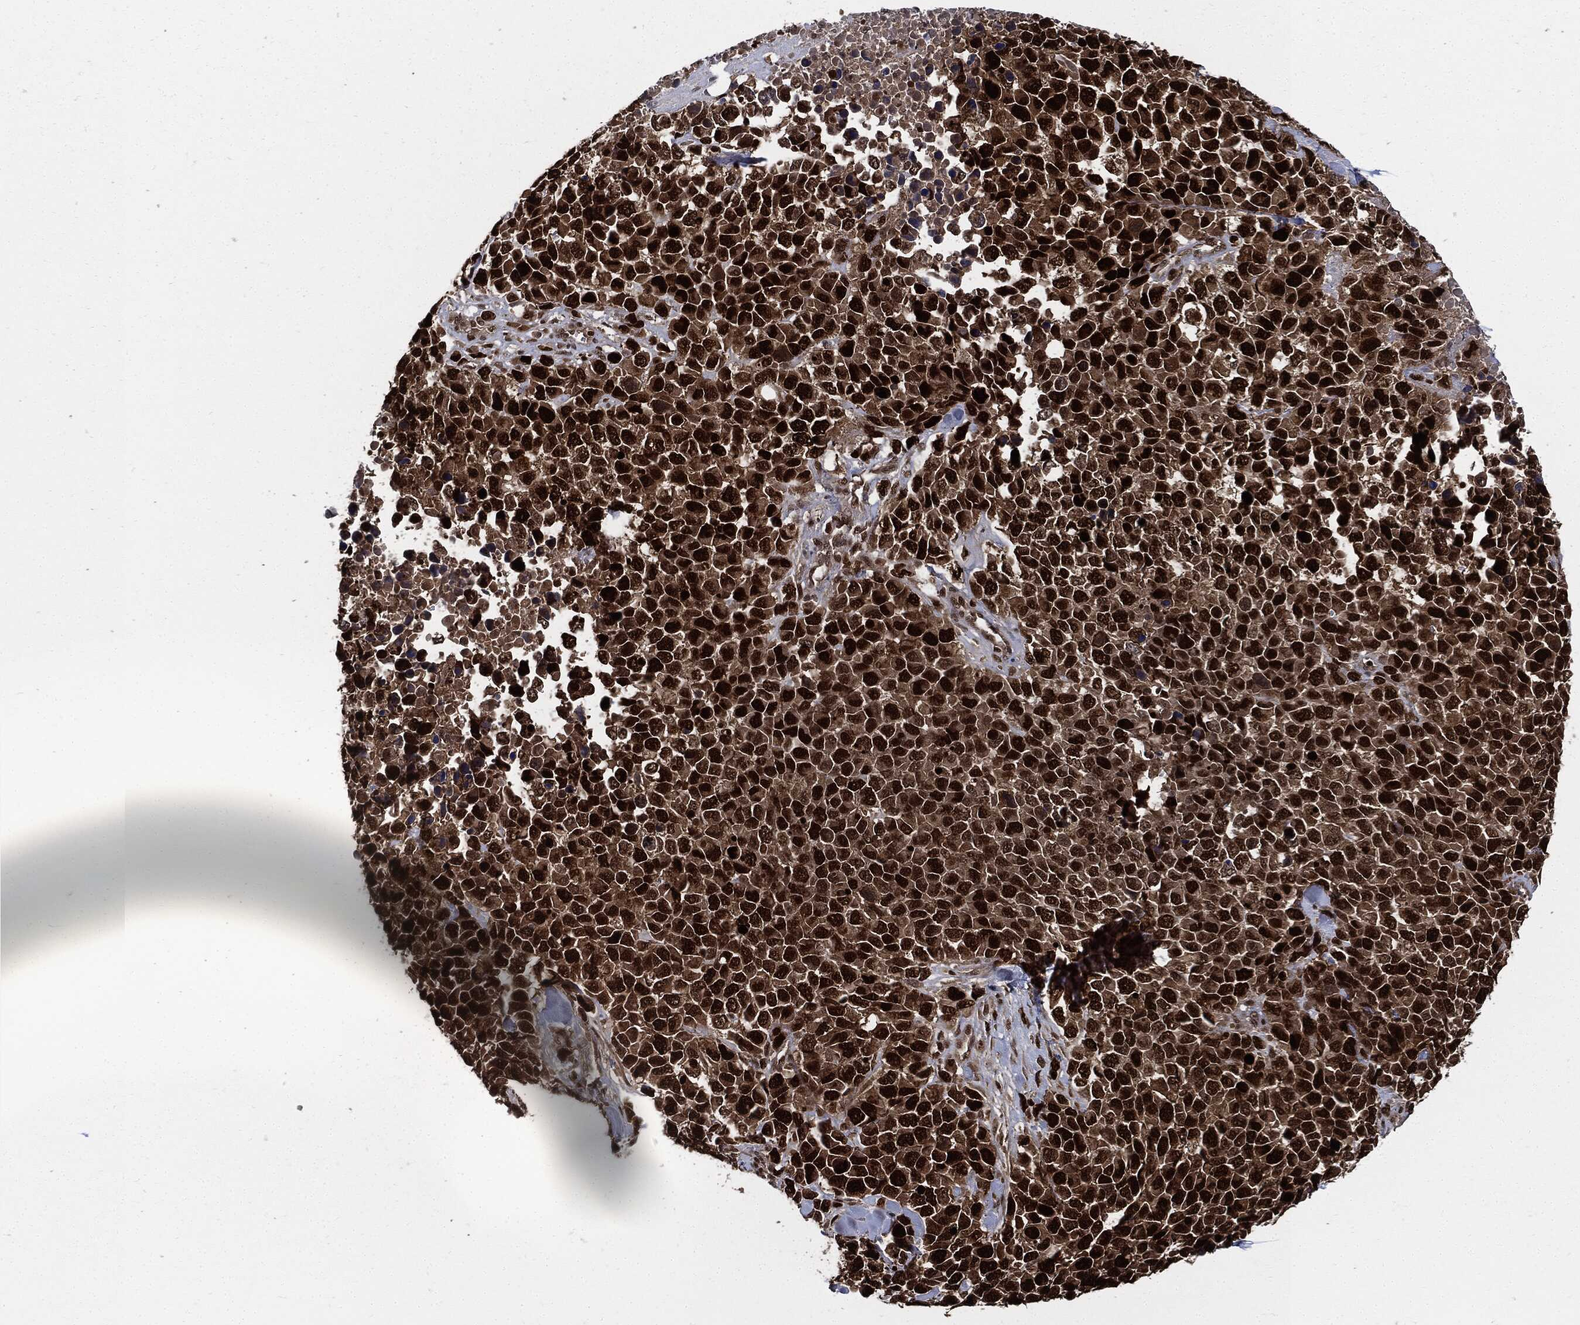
{"staining": {"intensity": "strong", "quantity": ">75%", "location": "nuclear"}, "tissue": "melanoma", "cell_type": "Tumor cells", "image_type": "cancer", "snomed": [{"axis": "morphology", "description": "Malignant melanoma, Metastatic site"}, {"axis": "topography", "description": "Skin"}], "caption": "Strong nuclear protein expression is appreciated in about >75% of tumor cells in malignant melanoma (metastatic site). (Stains: DAB in brown, nuclei in blue, Microscopy: brightfield microscopy at high magnification).", "gene": "PCNA", "patient": {"sex": "male", "age": 84}}